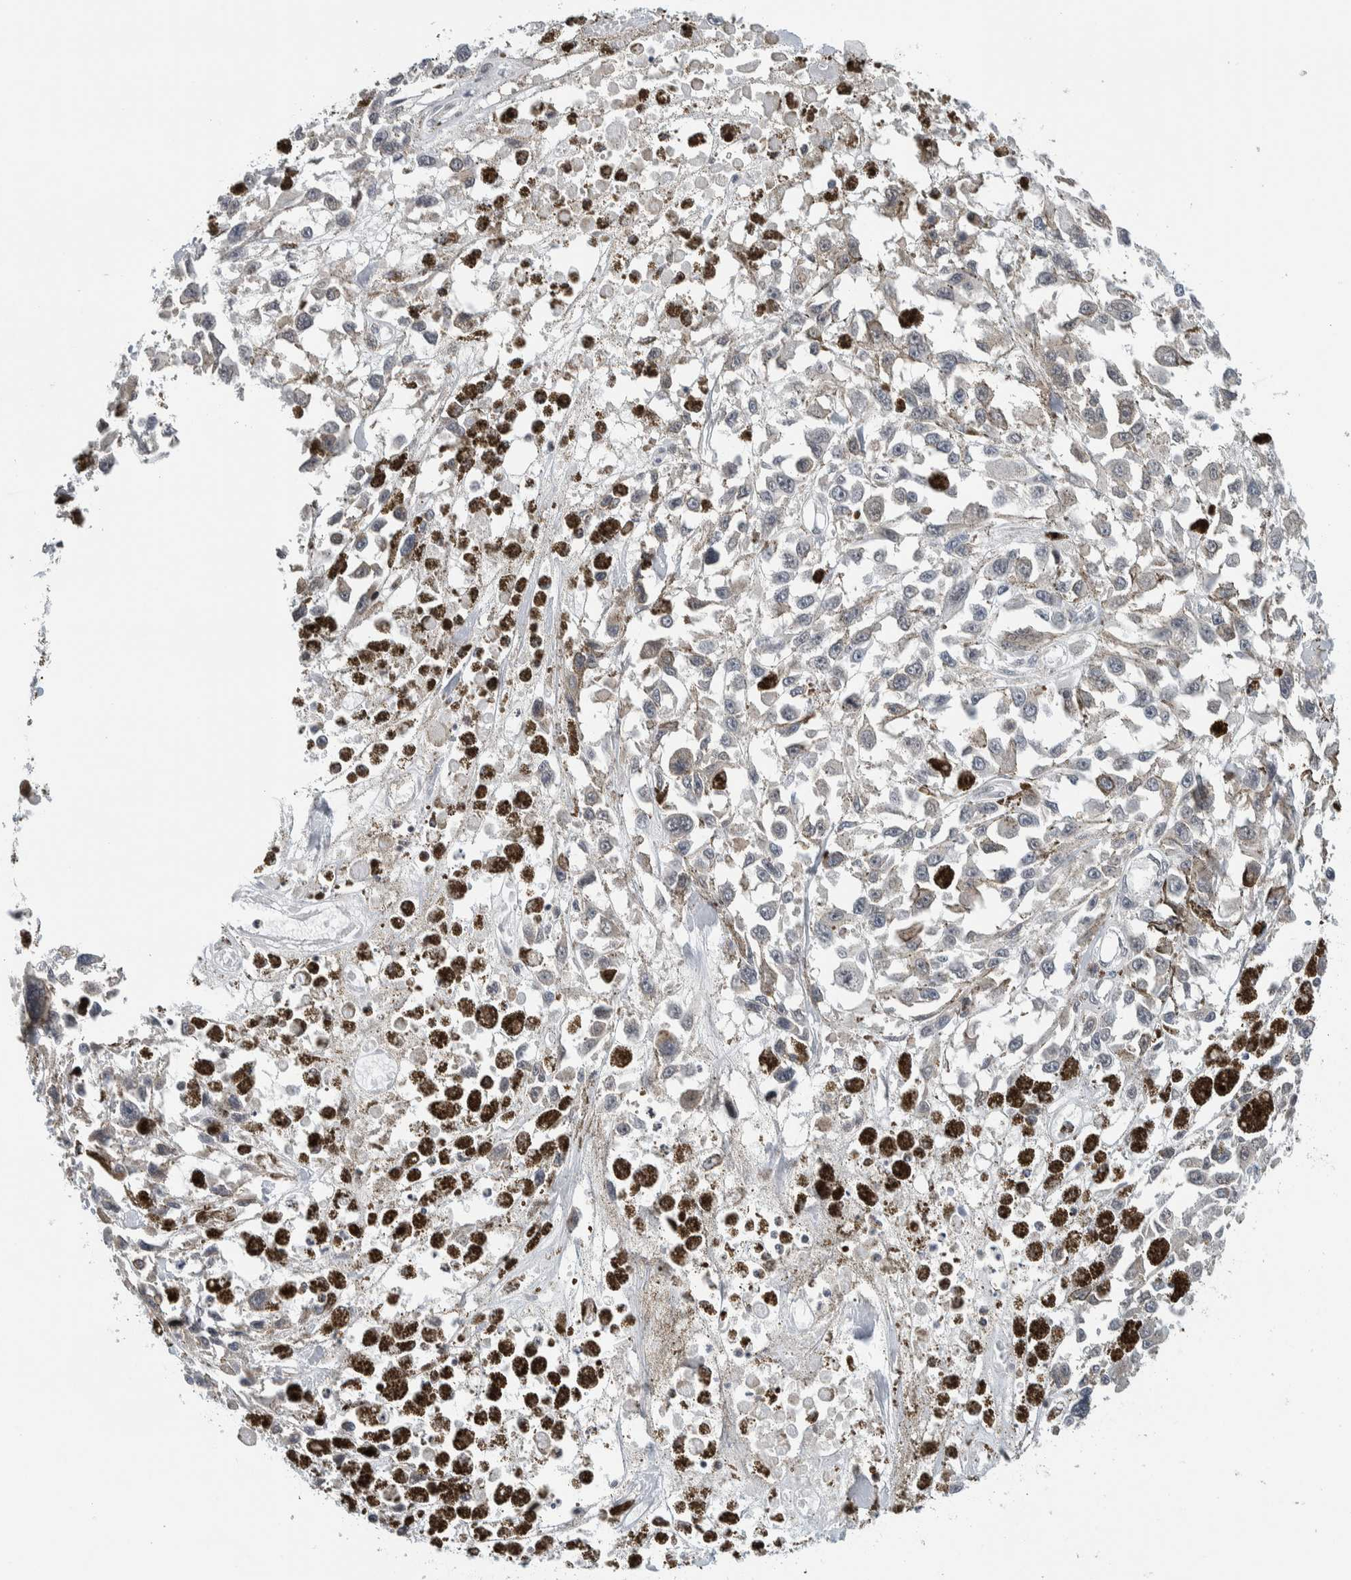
{"staining": {"intensity": "negative", "quantity": "none", "location": "none"}, "tissue": "melanoma", "cell_type": "Tumor cells", "image_type": "cancer", "snomed": [{"axis": "morphology", "description": "Malignant melanoma, Metastatic site"}, {"axis": "topography", "description": "Lymph node"}], "caption": "The histopathology image demonstrates no staining of tumor cells in malignant melanoma (metastatic site).", "gene": "NEUROD1", "patient": {"sex": "male", "age": 59}}